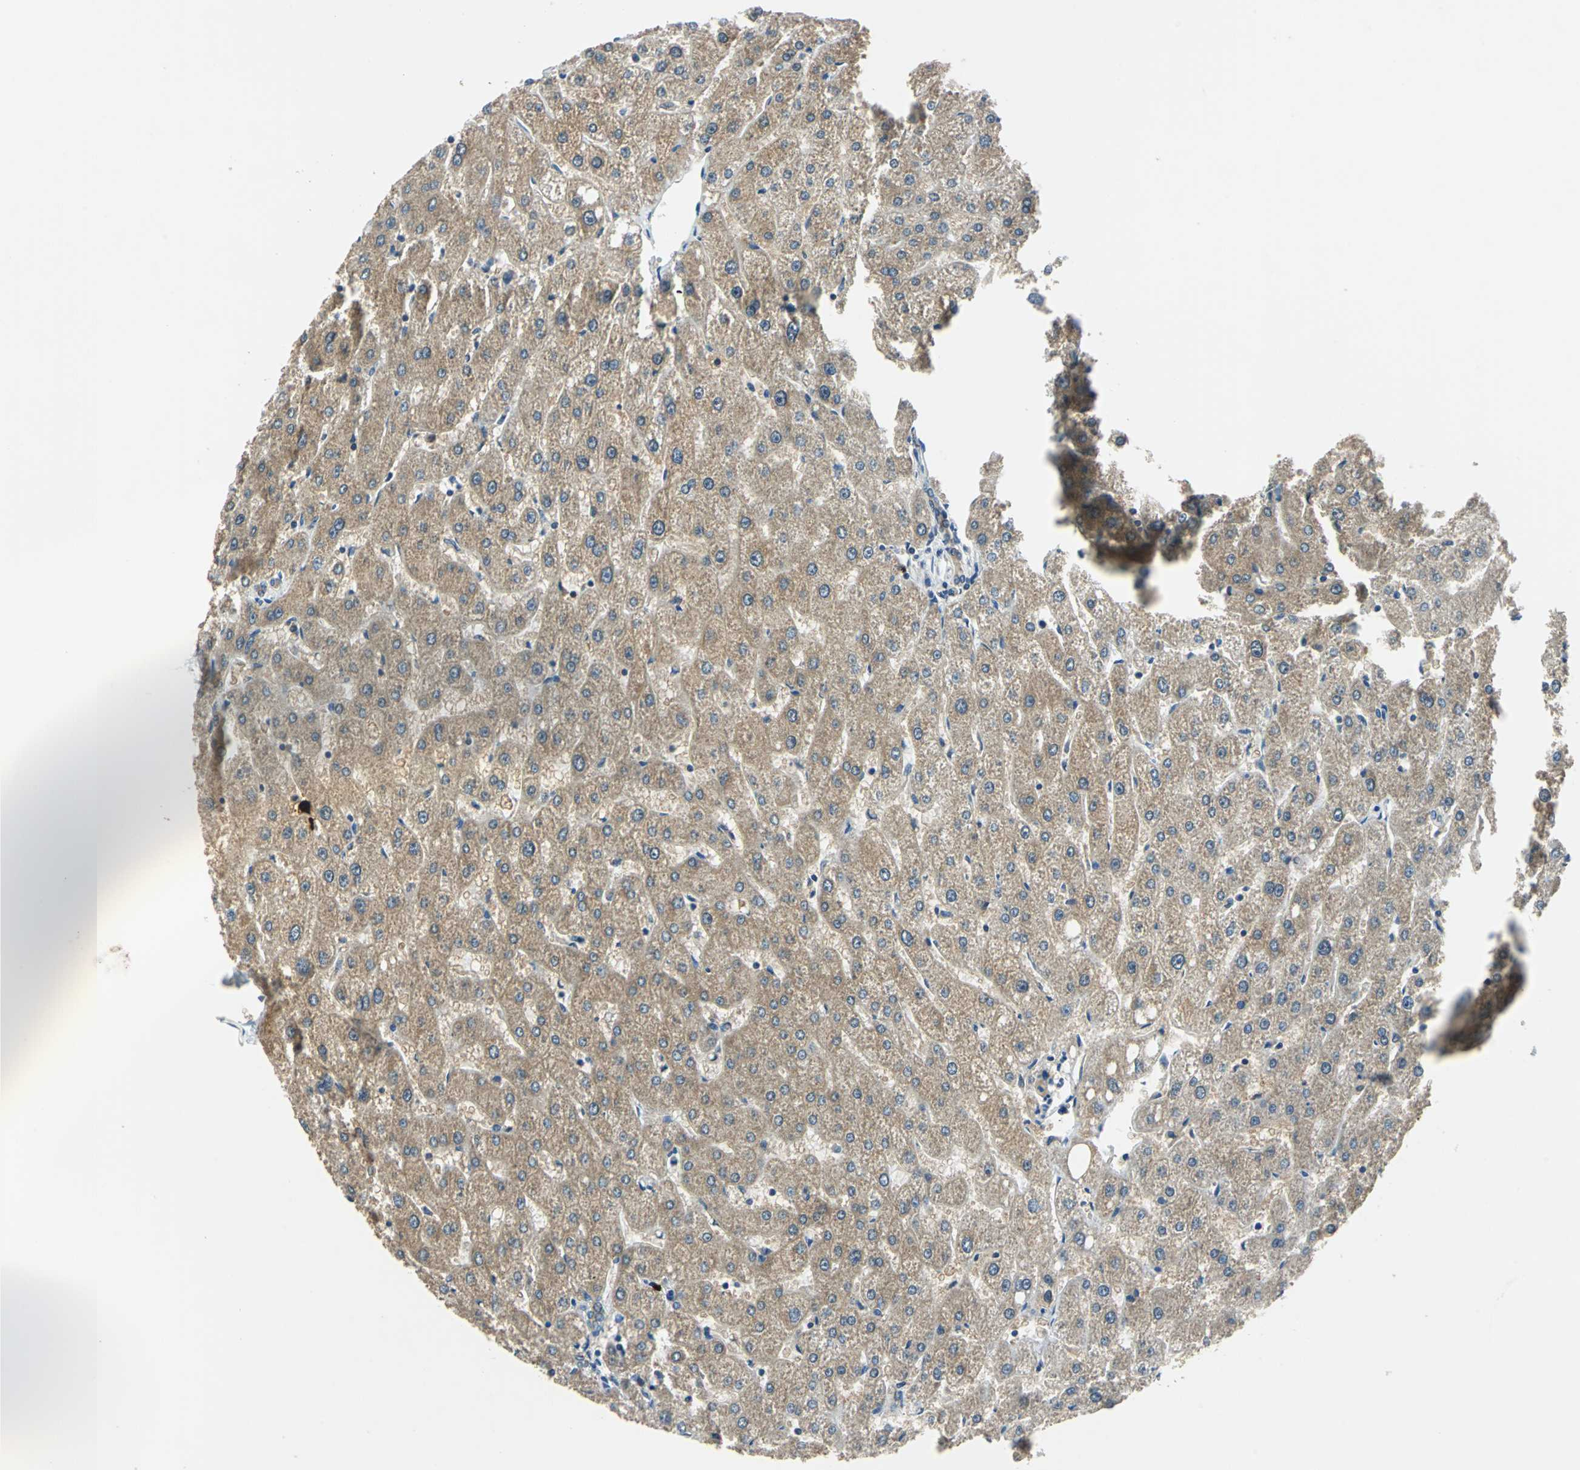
{"staining": {"intensity": "weak", "quantity": "25%-75%", "location": "cytoplasmic/membranous"}, "tissue": "liver", "cell_type": "Cholangiocytes", "image_type": "normal", "snomed": [{"axis": "morphology", "description": "Normal tissue, NOS"}, {"axis": "topography", "description": "Liver"}], "caption": "A low amount of weak cytoplasmic/membranous positivity is identified in about 25%-75% of cholangiocytes in normal liver.", "gene": "CPA3", "patient": {"sex": "male", "age": 67}}